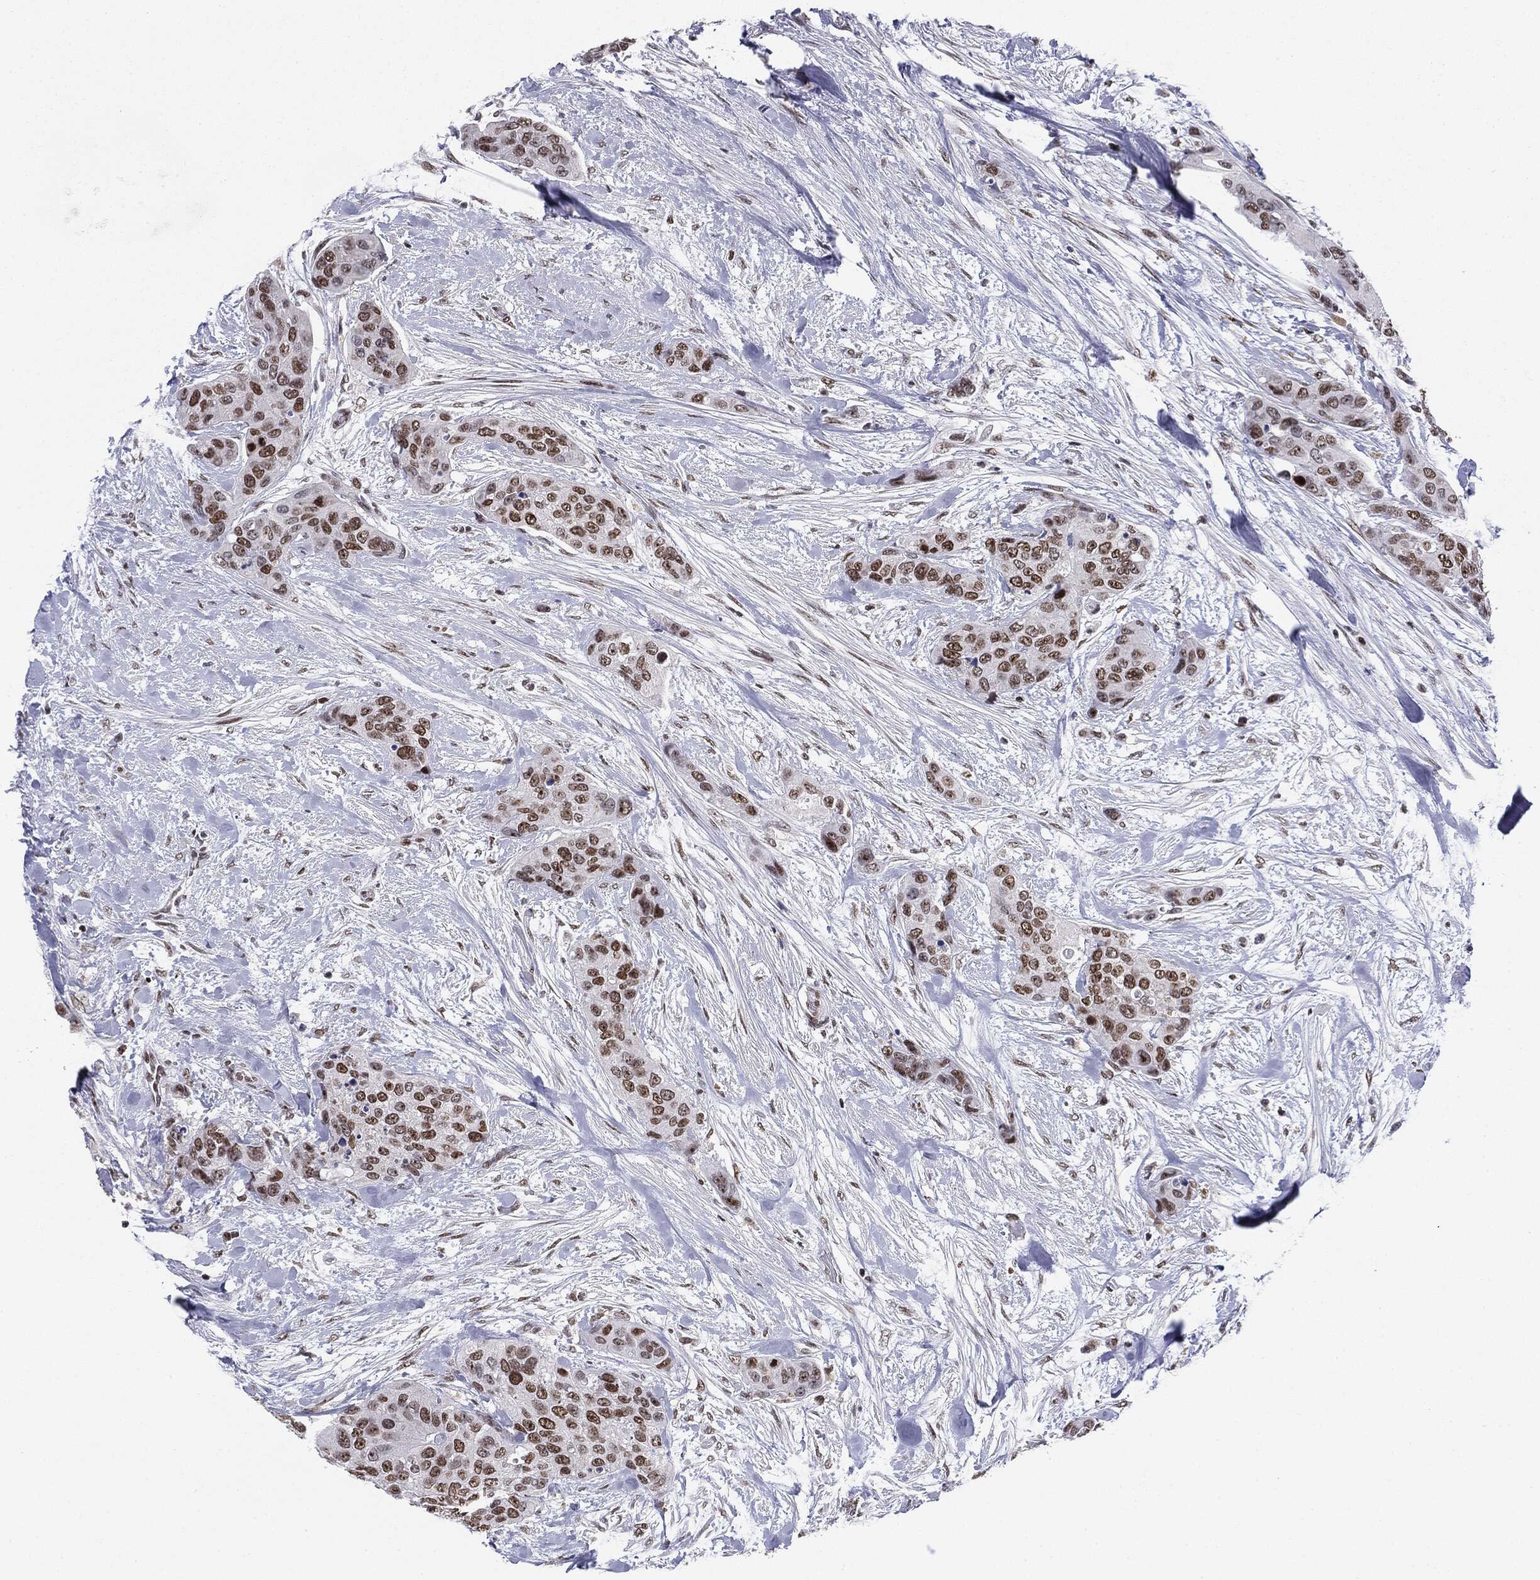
{"staining": {"intensity": "strong", "quantity": ">75%", "location": "nuclear"}, "tissue": "urothelial cancer", "cell_type": "Tumor cells", "image_type": "cancer", "snomed": [{"axis": "morphology", "description": "Urothelial carcinoma, High grade"}, {"axis": "topography", "description": "Urinary bladder"}], "caption": "Tumor cells display high levels of strong nuclear expression in about >75% of cells in urothelial cancer.", "gene": "MDC1", "patient": {"sex": "male", "age": 77}}